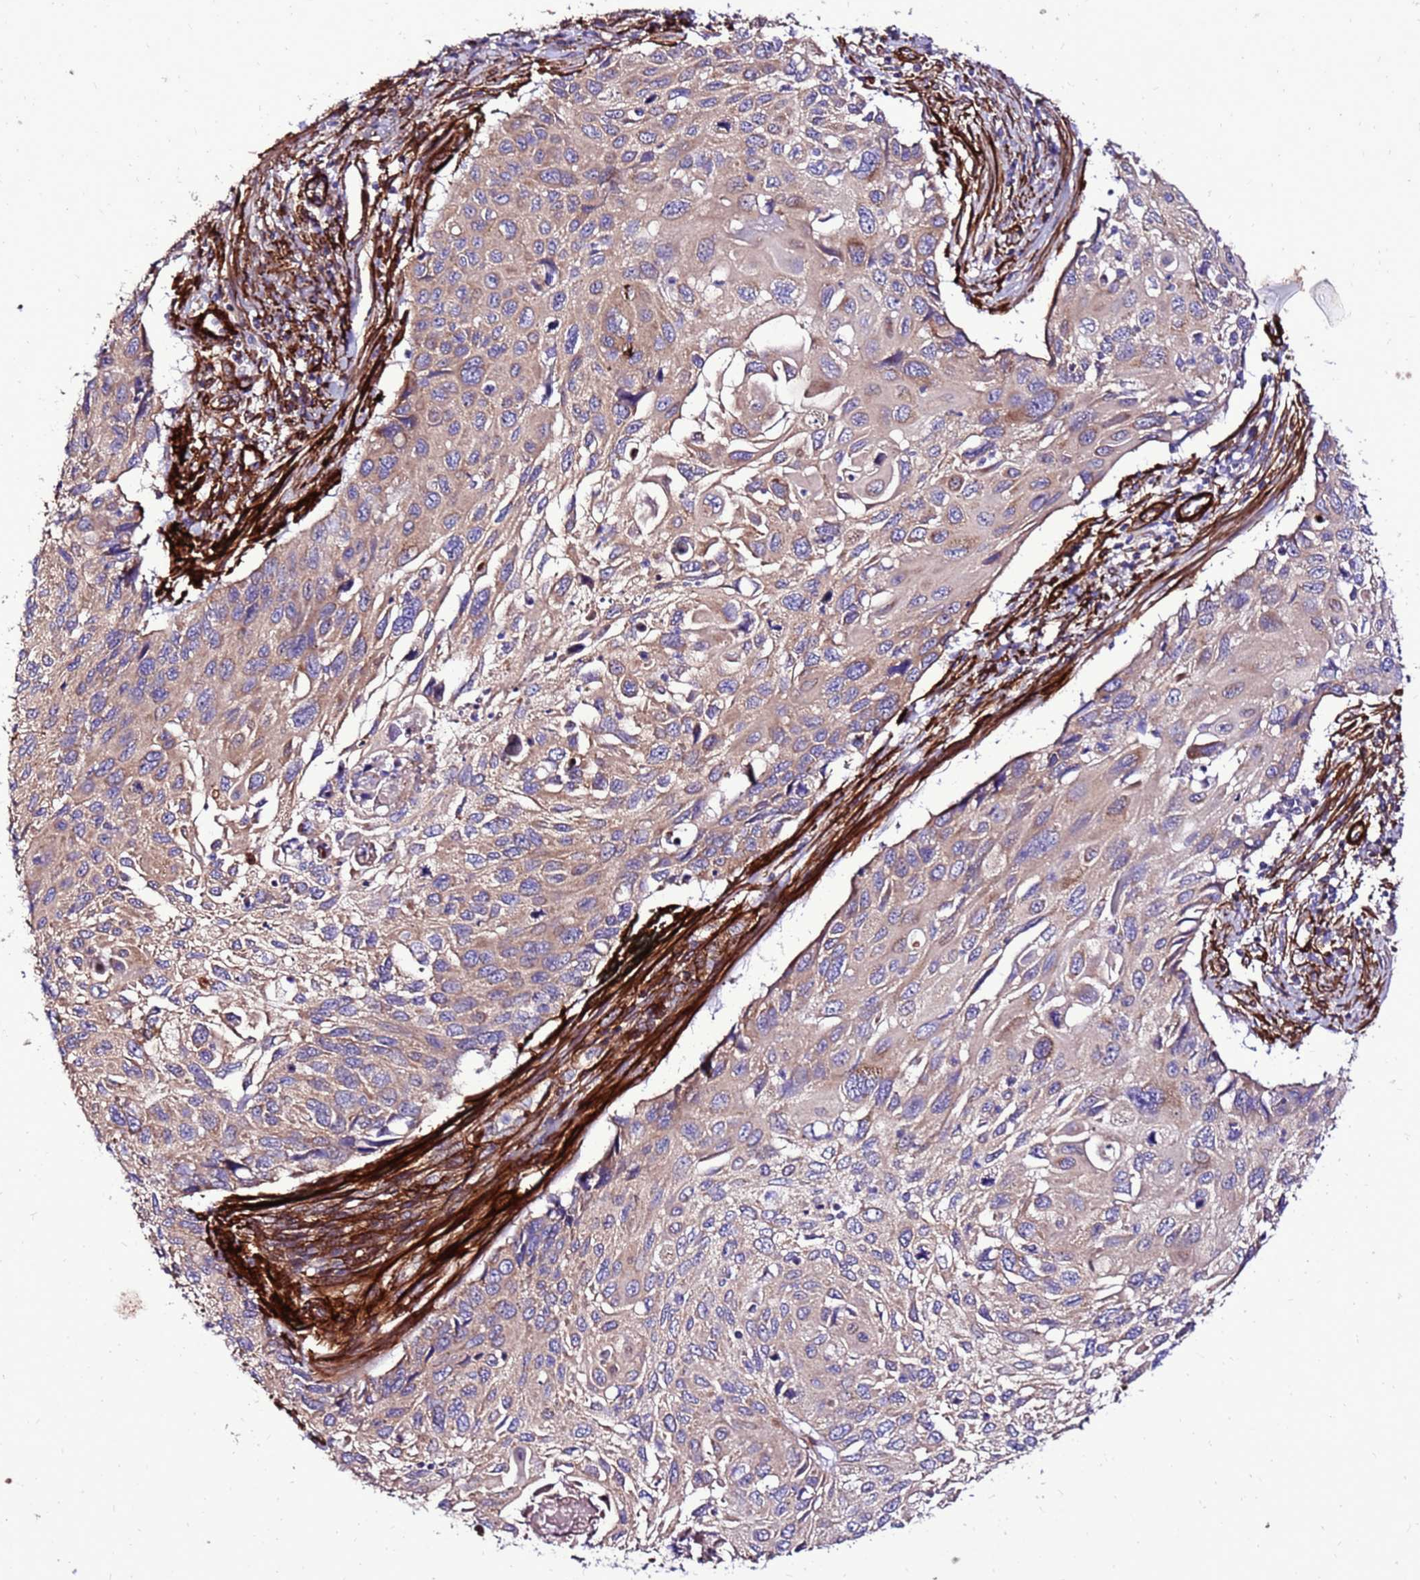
{"staining": {"intensity": "weak", "quantity": ">75%", "location": "cytoplasmic/membranous"}, "tissue": "cervical cancer", "cell_type": "Tumor cells", "image_type": "cancer", "snomed": [{"axis": "morphology", "description": "Squamous cell carcinoma, NOS"}, {"axis": "topography", "description": "Cervix"}], "caption": "Brown immunohistochemical staining in human cervical cancer (squamous cell carcinoma) reveals weak cytoplasmic/membranous staining in approximately >75% of tumor cells.", "gene": "EI24", "patient": {"sex": "female", "age": 70}}